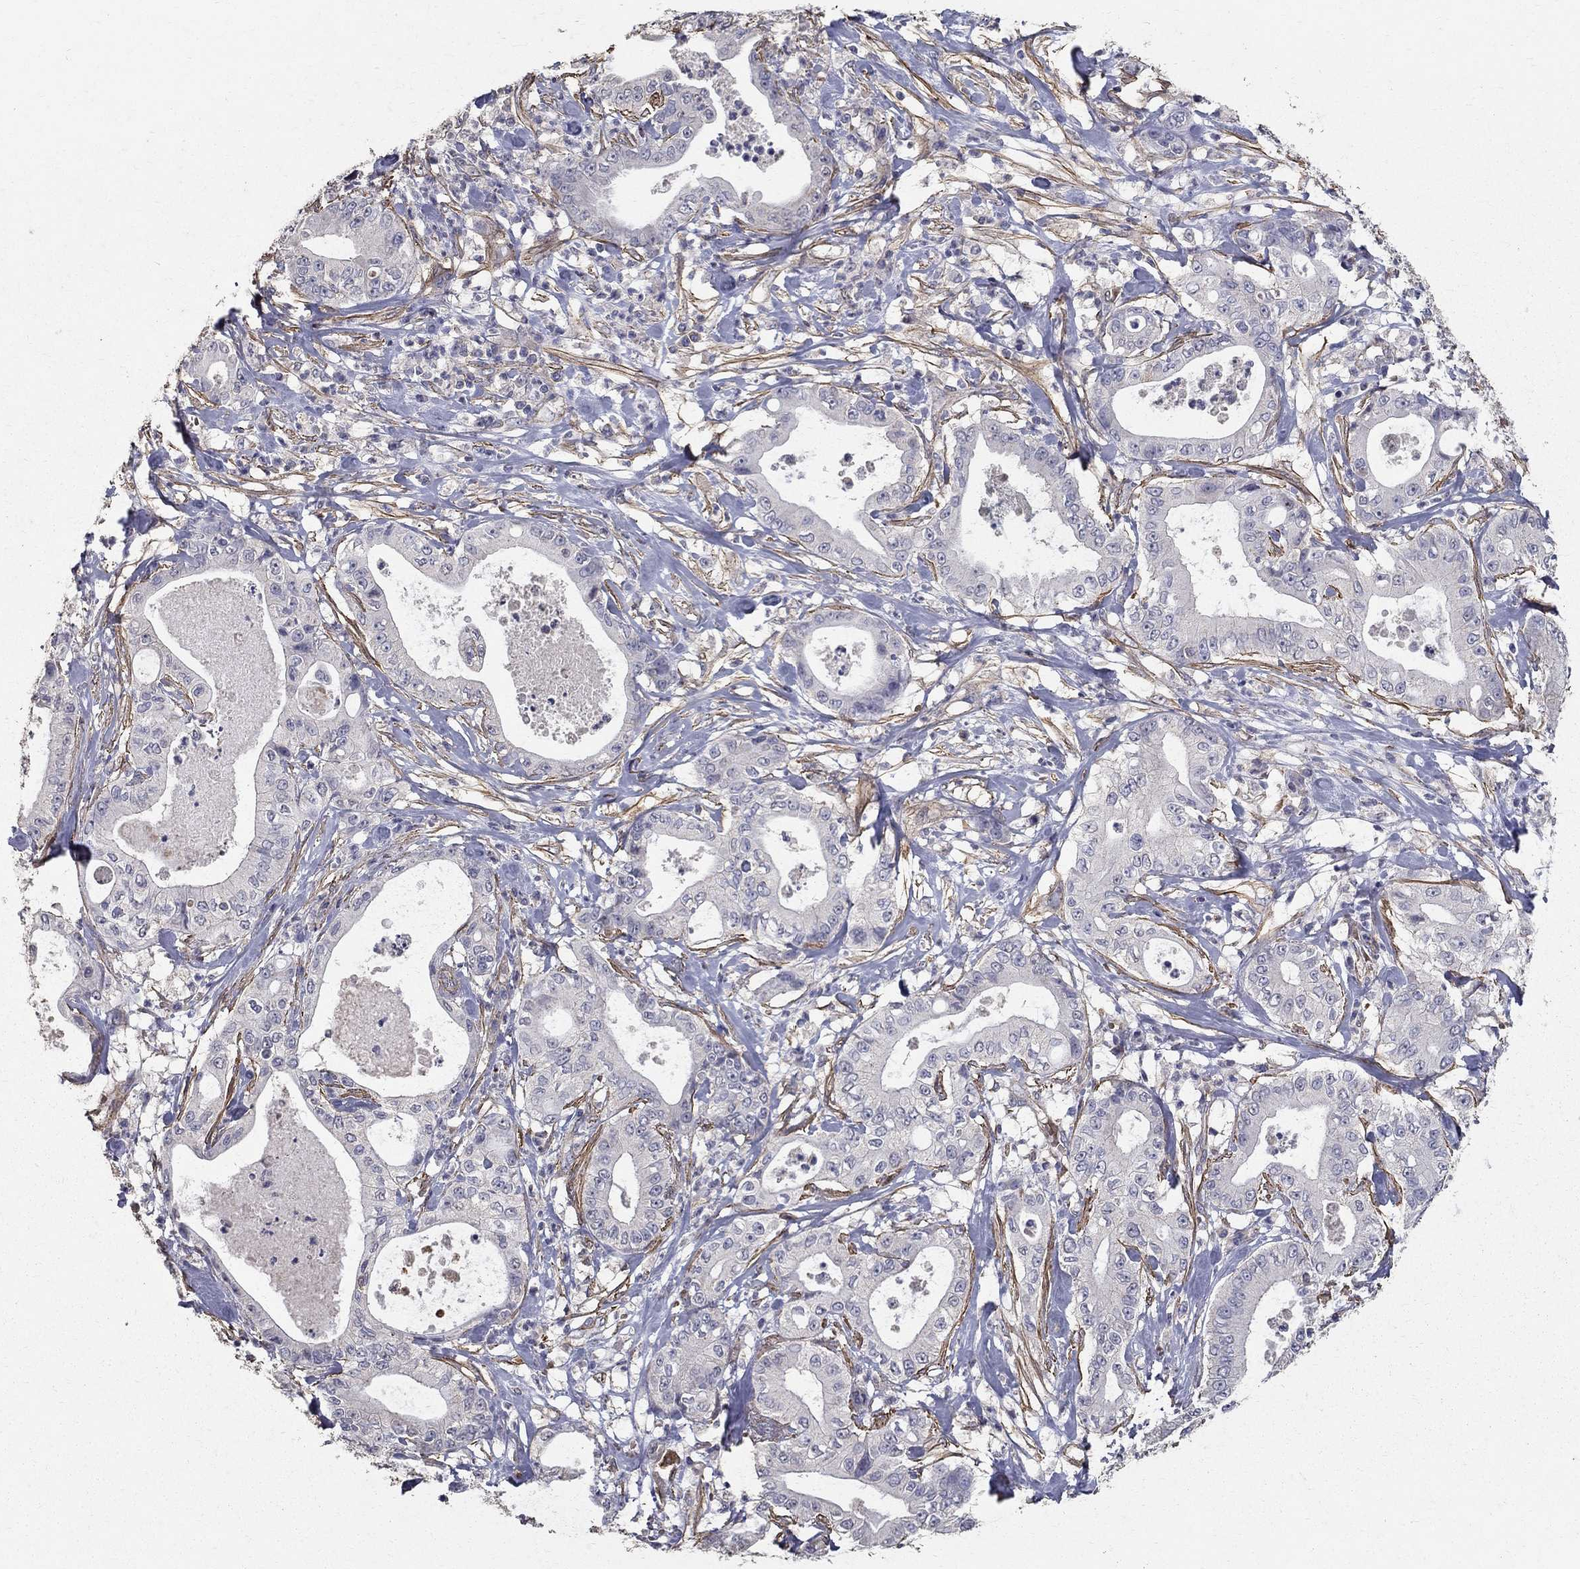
{"staining": {"intensity": "negative", "quantity": "none", "location": "none"}, "tissue": "pancreatic cancer", "cell_type": "Tumor cells", "image_type": "cancer", "snomed": [{"axis": "morphology", "description": "Adenocarcinoma, NOS"}, {"axis": "topography", "description": "Pancreas"}], "caption": "Immunohistochemistry micrograph of pancreatic cancer (adenocarcinoma) stained for a protein (brown), which reveals no staining in tumor cells.", "gene": "MPP2", "patient": {"sex": "male", "age": 71}}